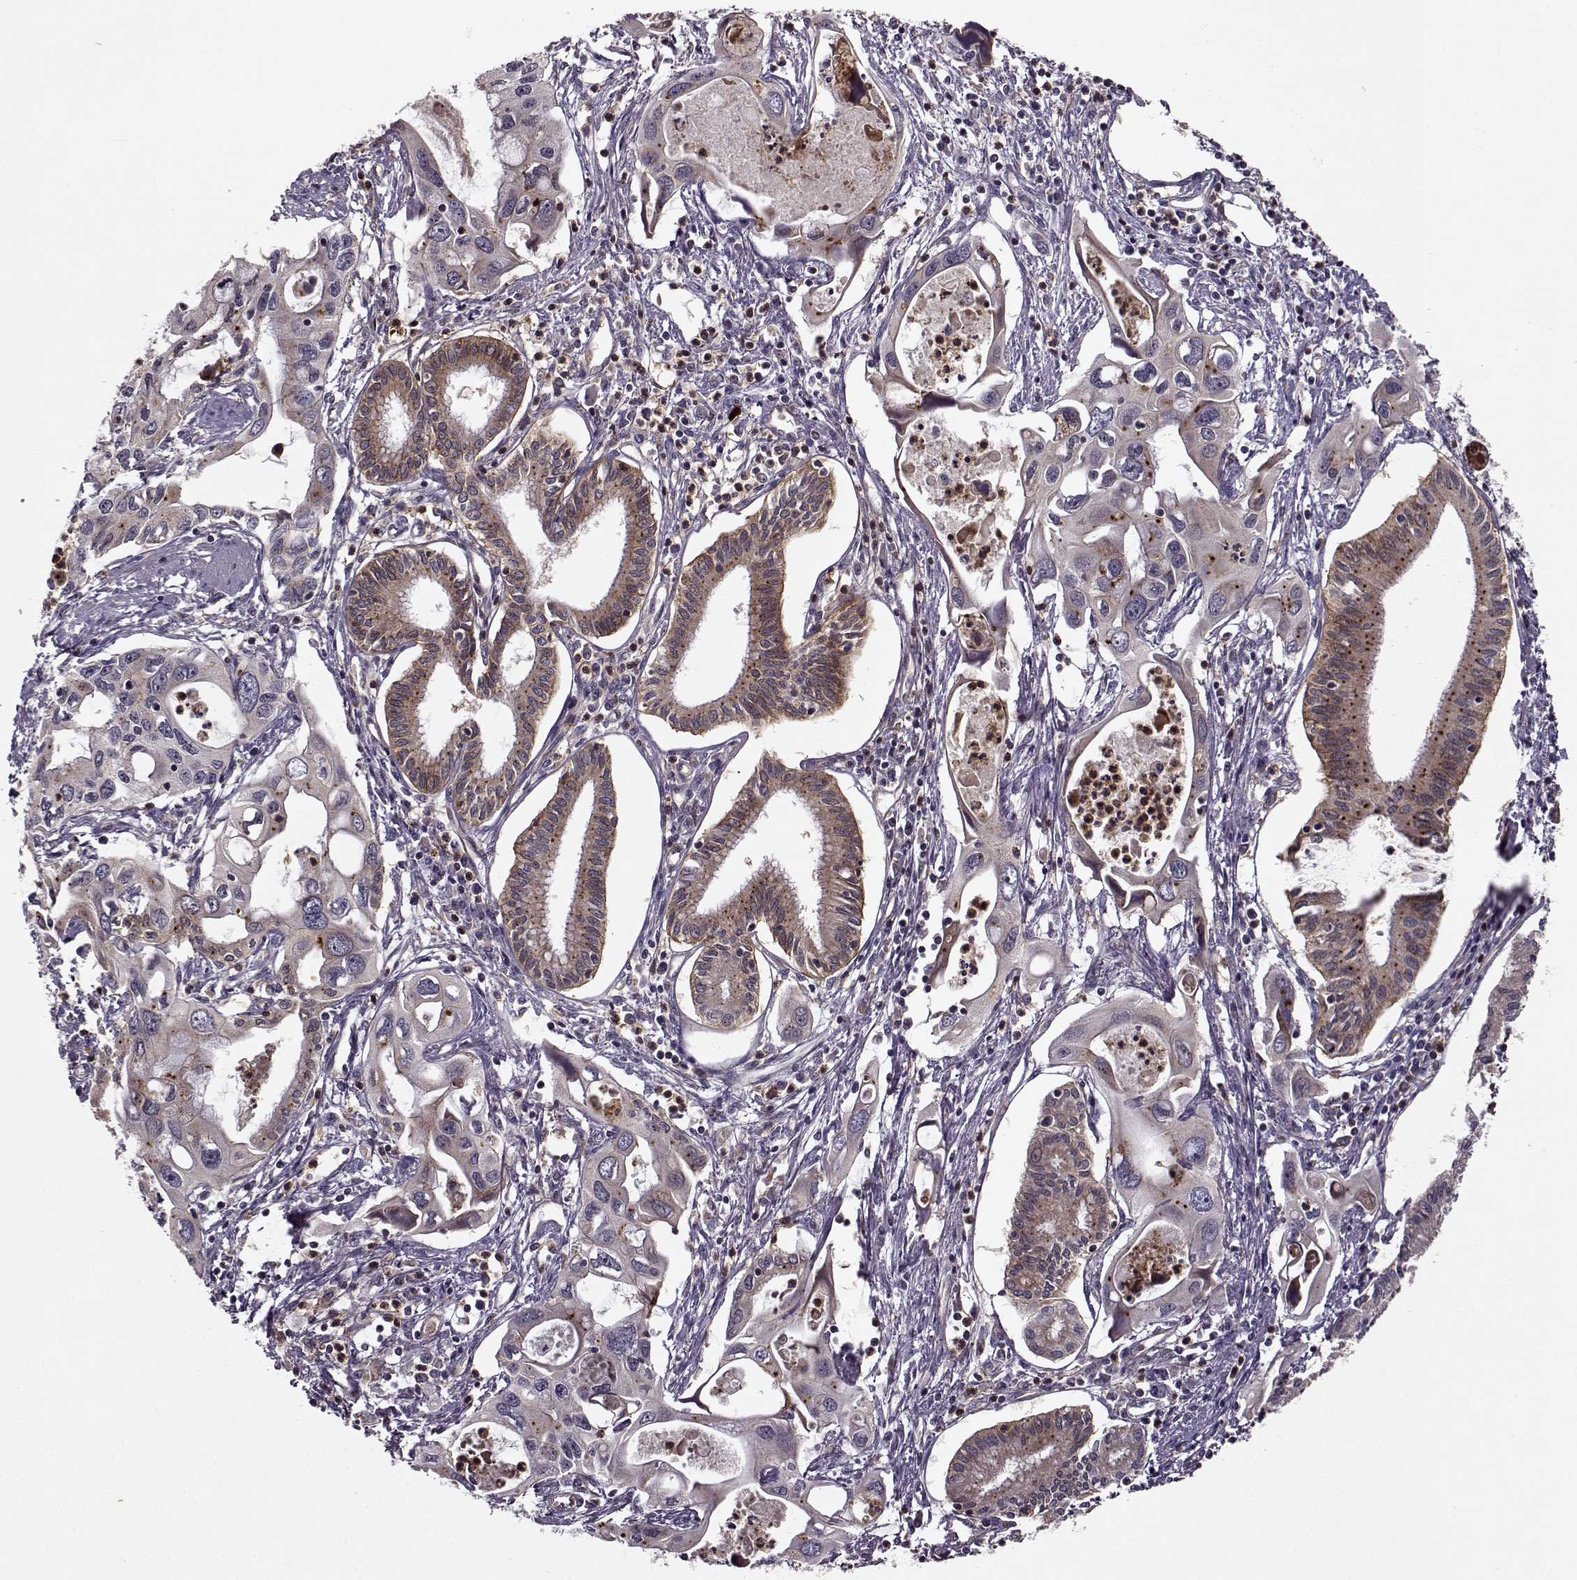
{"staining": {"intensity": "weak", "quantity": "25%-75%", "location": "cytoplasmic/membranous"}, "tissue": "pancreatic cancer", "cell_type": "Tumor cells", "image_type": "cancer", "snomed": [{"axis": "morphology", "description": "Adenocarcinoma, NOS"}, {"axis": "topography", "description": "Pancreas"}], "caption": "This photomicrograph displays immunohistochemistry staining of human pancreatic adenocarcinoma, with low weak cytoplasmic/membranous positivity in approximately 25%-75% of tumor cells.", "gene": "IFRD2", "patient": {"sex": "male", "age": 60}}